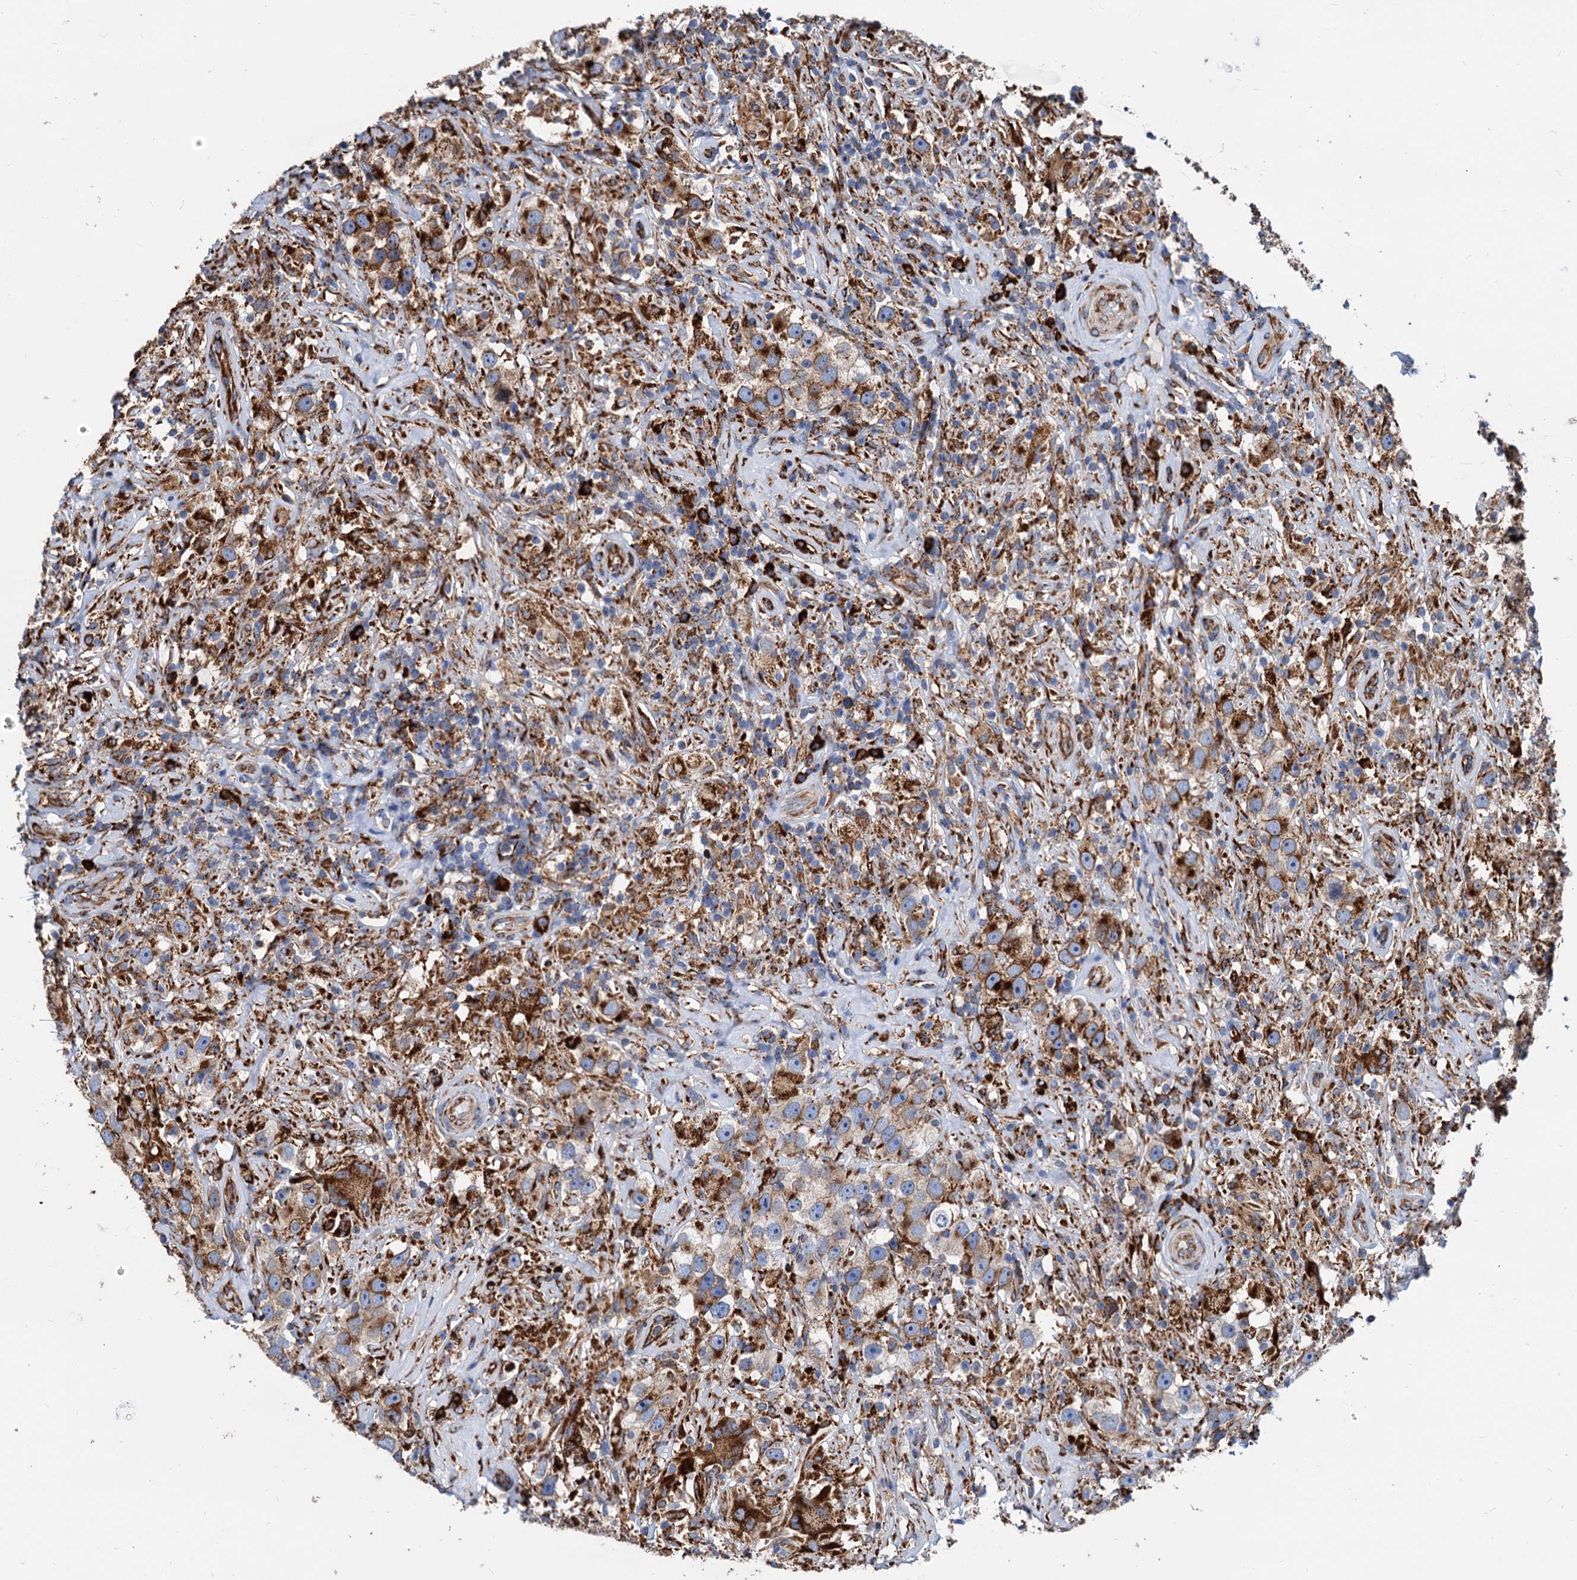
{"staining": {"intensity": "moderate", "quantity": ">75%", "location": "cytoplasmic/membranous"}, "tissue": "testis cancer", "cell_type": "Tumor cells", "image_type": "cancer", "snomed": [{"axis": "morphology", "description": "Seminoma, NOS"}, {"axis": "topography", "description": "Testis"}], "caption": "About >75% of tumor cells in seminoma (testis) reveal moderate cytoplasmic/membranous protein expression as visualized by brown immunohistochemical staining.", "gene": "HSPA5", "patient": {"sex": "male", "age": 49}}